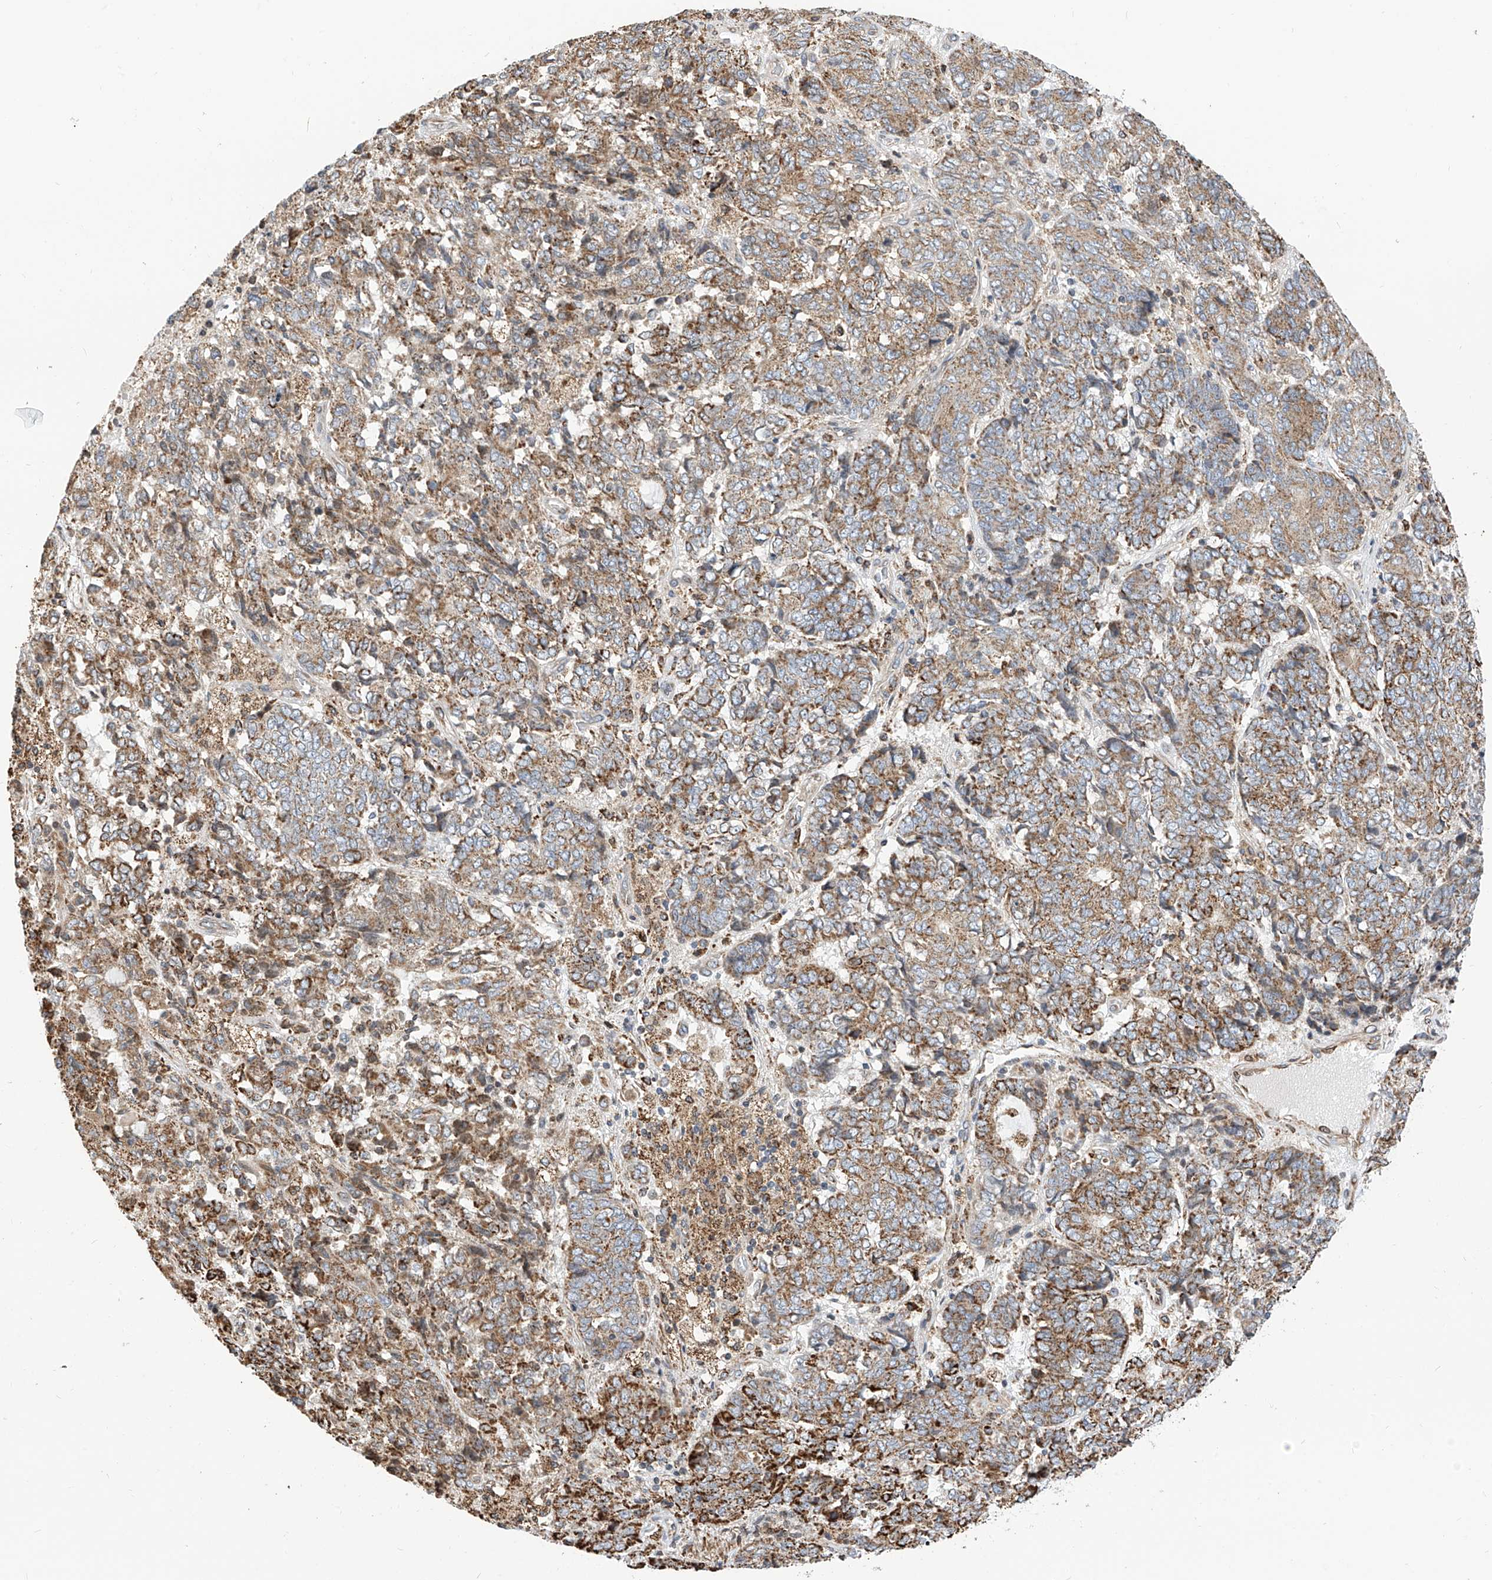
{"staining": {"intensity": "moderate", "quantity": ">75%", "location": "cytoplasmic/membranous"}, "tissue": "endometrial cancer", "cell_type": "Tumor cells", "image_type": "cancer", "snomed": [{"axis": "morphology", "description": "Adenocarcinoma, NOS"}, {"axis": "topography", "description": "Endometrium"}], "caption": "This is an image of immunohistochemistry (IHC) staining of endometrial adenocarcinoma, which shows moderate staining in the cytoplasmic/membranous of tumor cells.", "gene": "TTLL8", "patient": {"sex": "female", "age": 80}}